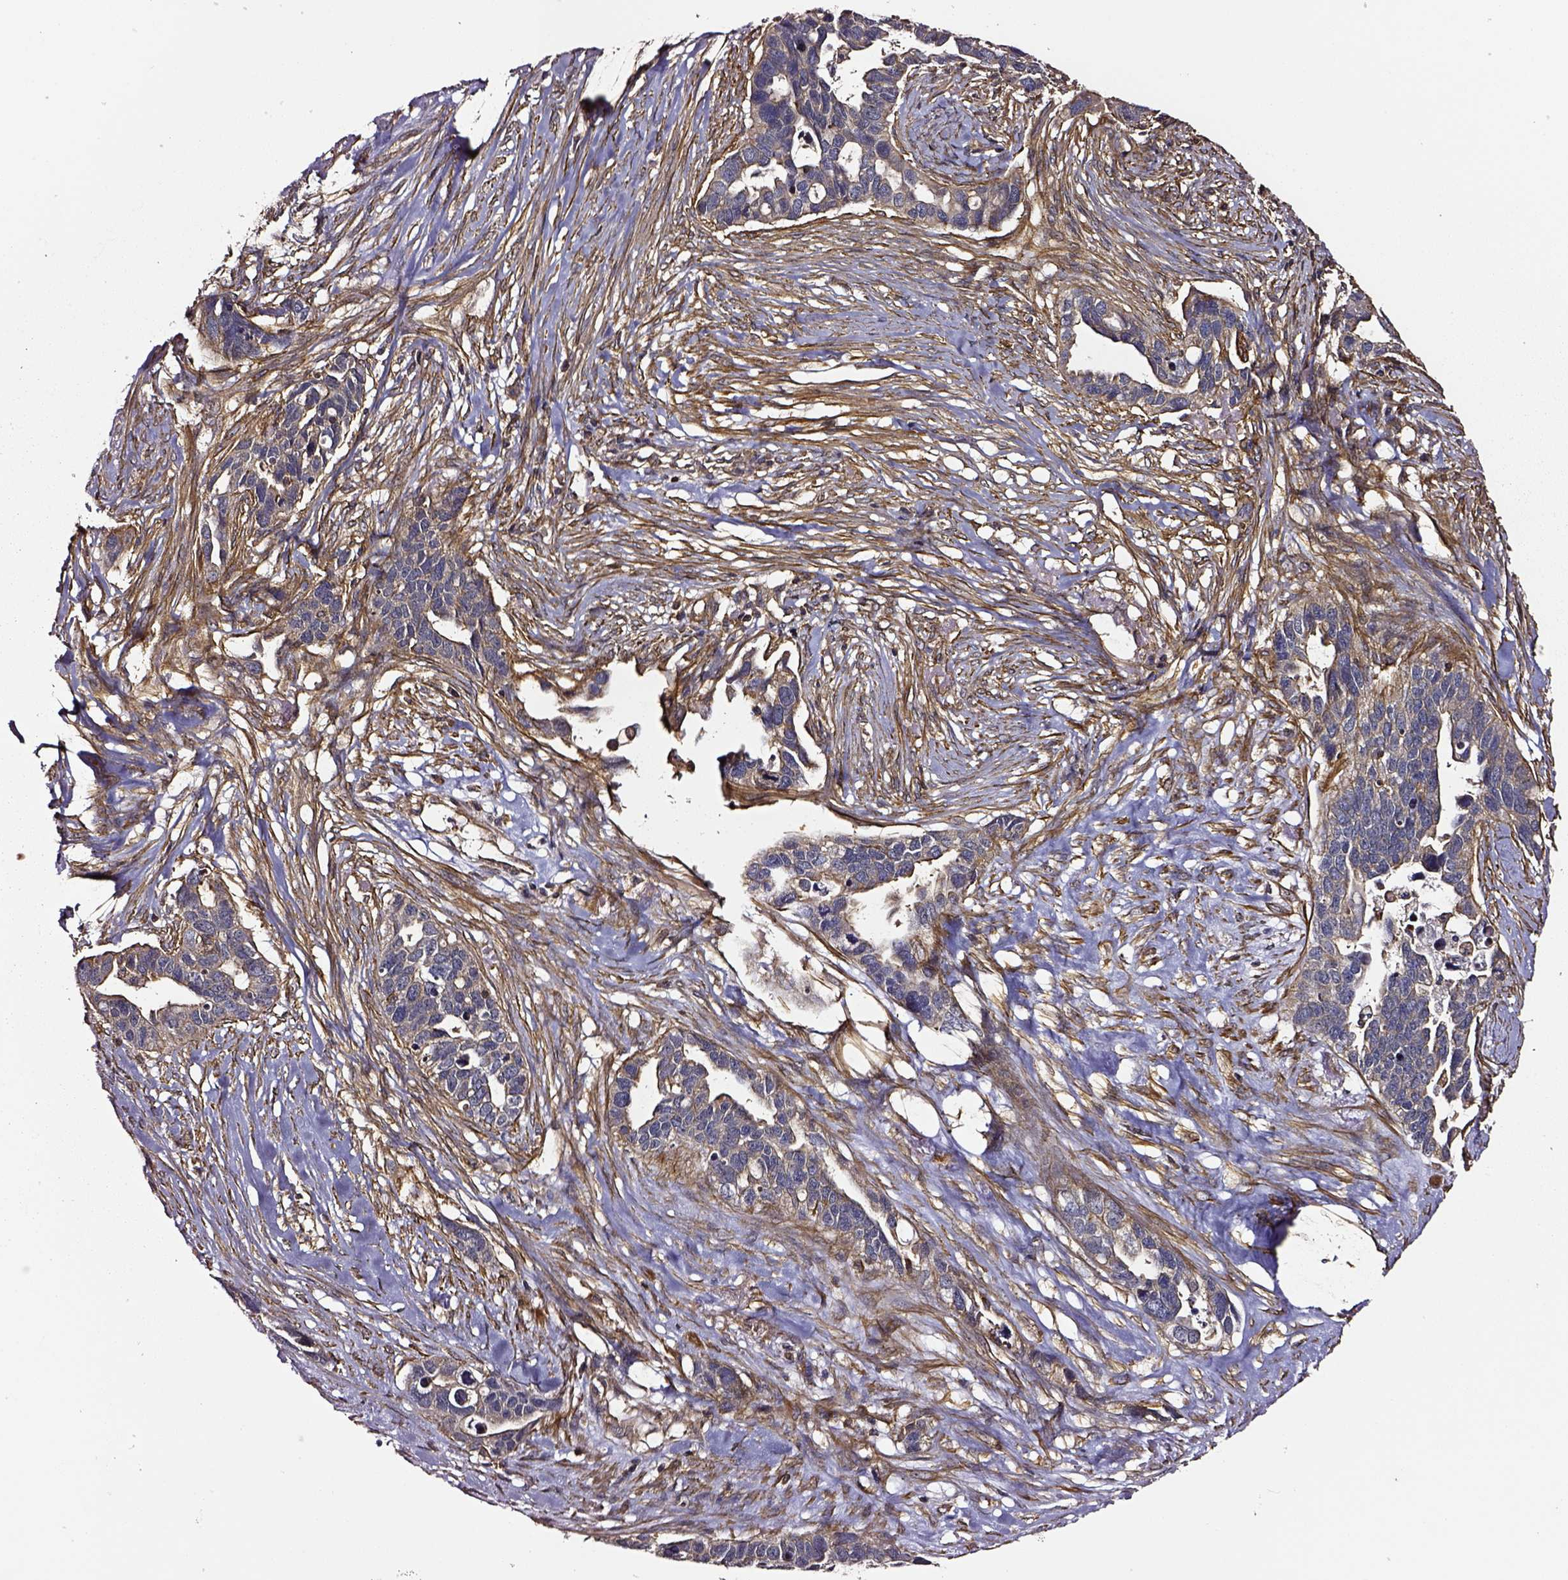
{"staining": {"intensity": "weak", "quantity": ">75%", "location": "cytoplasmic/membranous"}, "tissue": "ovarian cancer", "cell_type": "Tumor cells", "image_type": "cancer", "snomed": [{"axis": "morphology", "description": "Cystadenocarcinoma, serous, NOS"}, {"axis": "topography", "description": "Ovary"}], "caption": "IHC of ovarian cancer (serous cystadenocarcinoma) displays low levels of weak cytoplasmic/membranous expression in about >75% of tumor cells.", "gene": "RASSF5", "patient": {"sex": "female", "age": 54}}